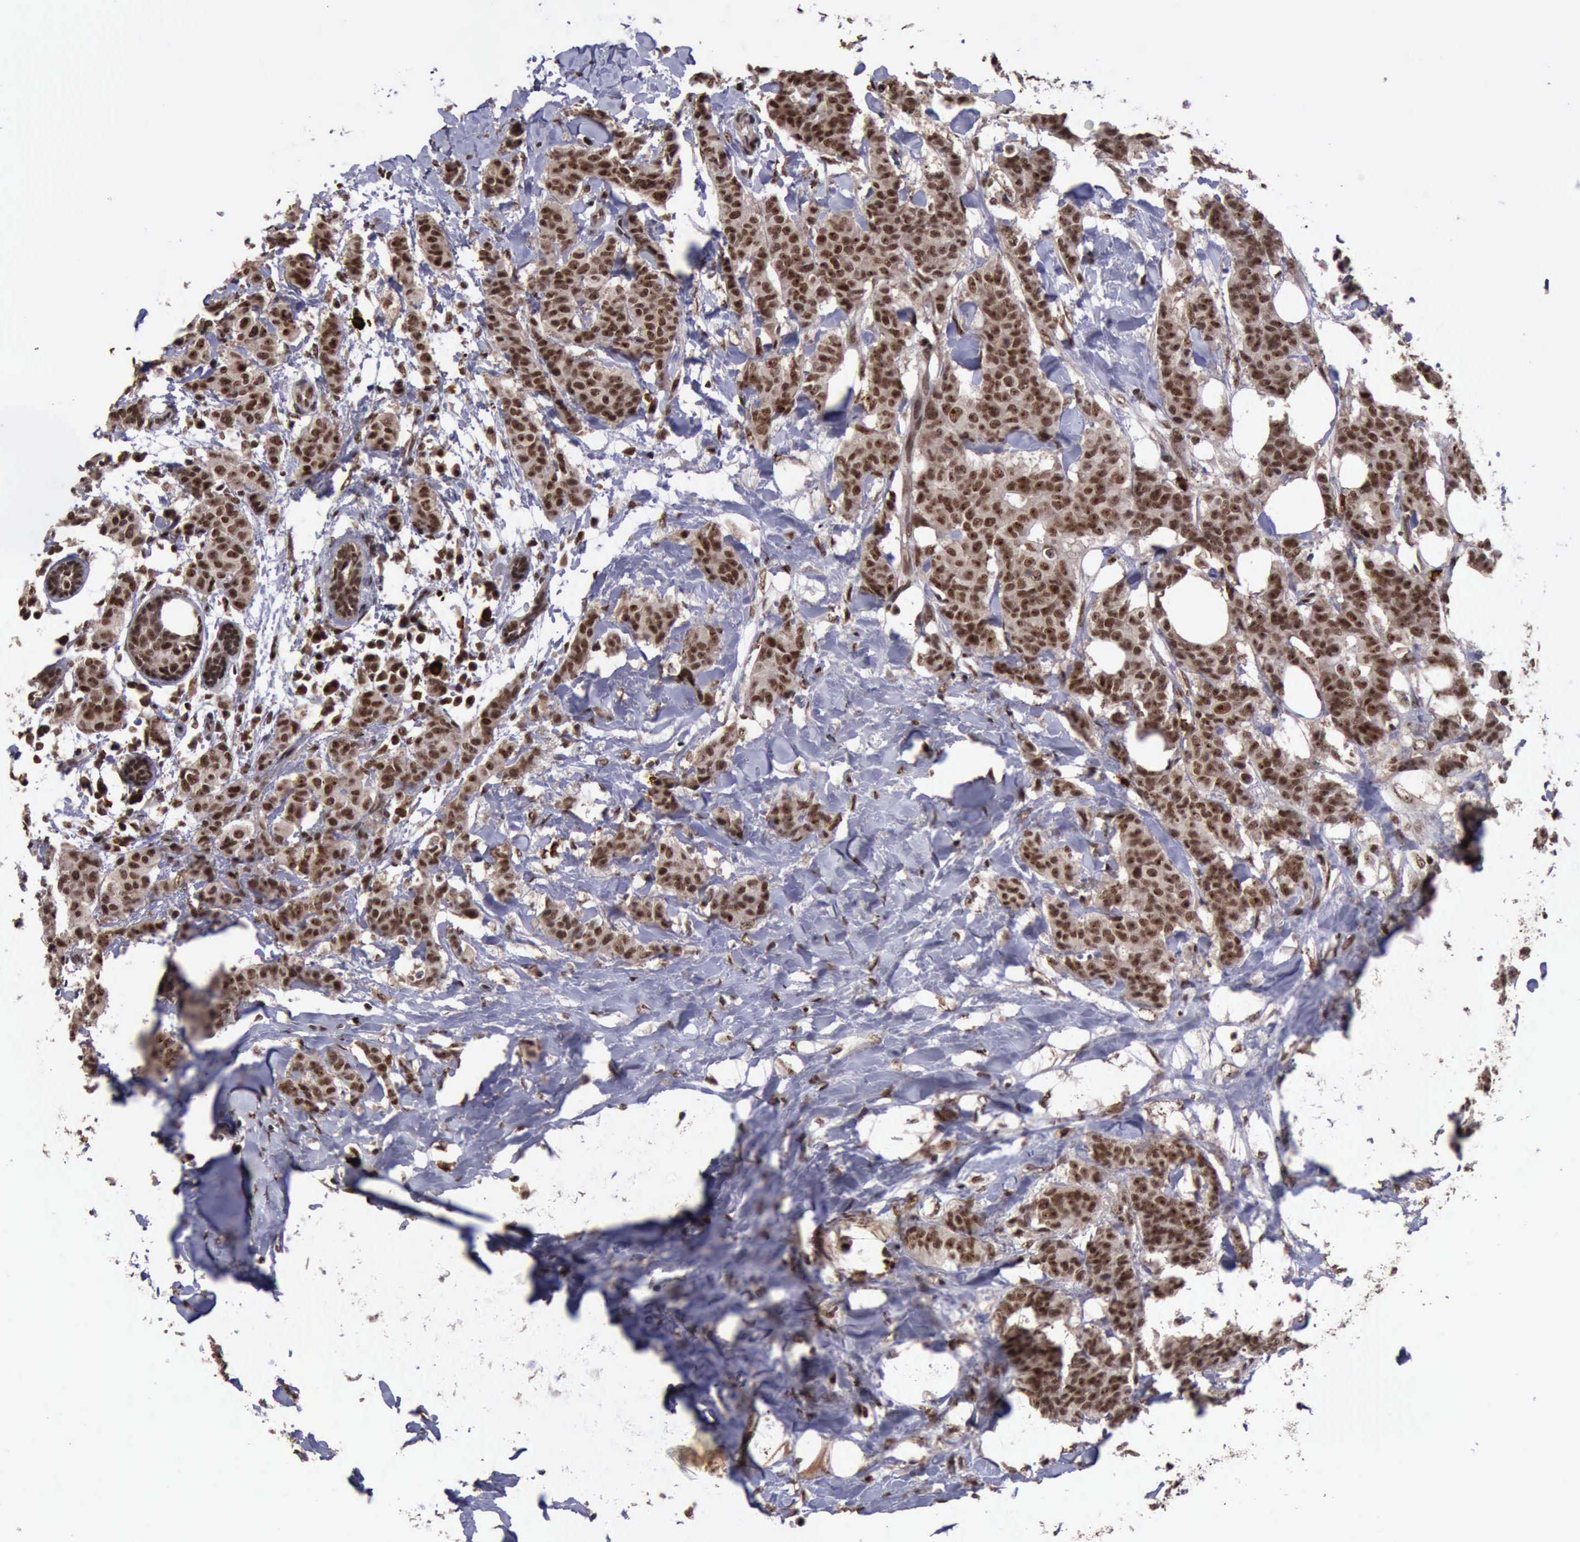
{"staining": {"intensity": "strong", "quantity": ">75%", "location": "cytoplasmic/membranous,nuclear"}, "tissue": "breast cancer", "cell_type": "Tumor cells", "image_type": "cancer", "snomed": [{"axis": "morphology", "description": "Duct carcinoma"}, {"axis": "topography", "description": "Breast"}], "caption": "A high-resolution histopathology image shows immunohistochemistry staining of breast intraductal carcinoma, which exhibits strong cytoplasmic/membranous and nuclear positivity in approximately >75% of tumor cells.", "gene": "TRMT2A", "patient": {"sex": "female", "age": 40}}